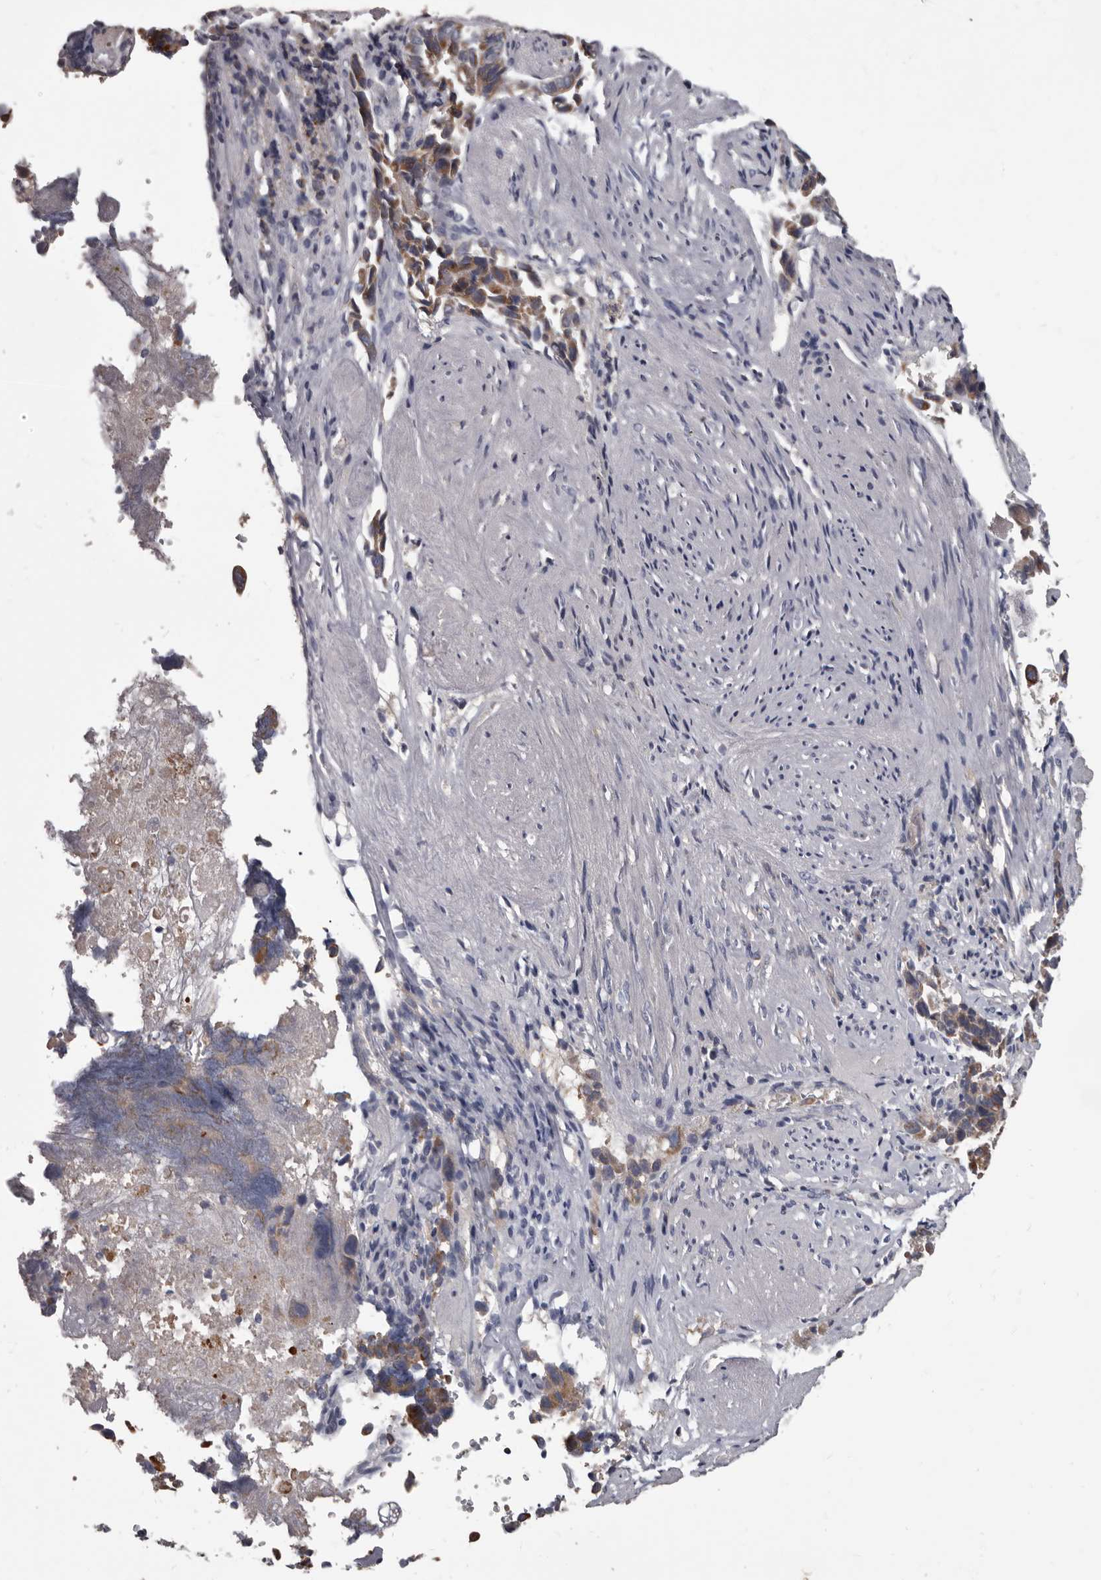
{"staining": {"intensity": "moderate", "quantity": ">75%", "location": "cytoplasmic/membranous"}, "tissue": "liver cancer", "cell_type": "Tumor cells", "image_type": "cancer", "snomed": [{"axis": "morphology", "description": "Cholangiocarcinoma"}, {"axis": "topography", "description": "Liver"}], "caption": "Protein staining of cholangiocarcinoma (liver) tissue demonstrates moderate cytoplasmic/membranous positivity in approximately >75% of tumor cells. The staining was performed using DAB, with brown indicating positive protein expression. Nuclei are stained blue with hematoxylin.", "gene": "ALDH5A1", "patient": {"sex": "female", "age": 79}}